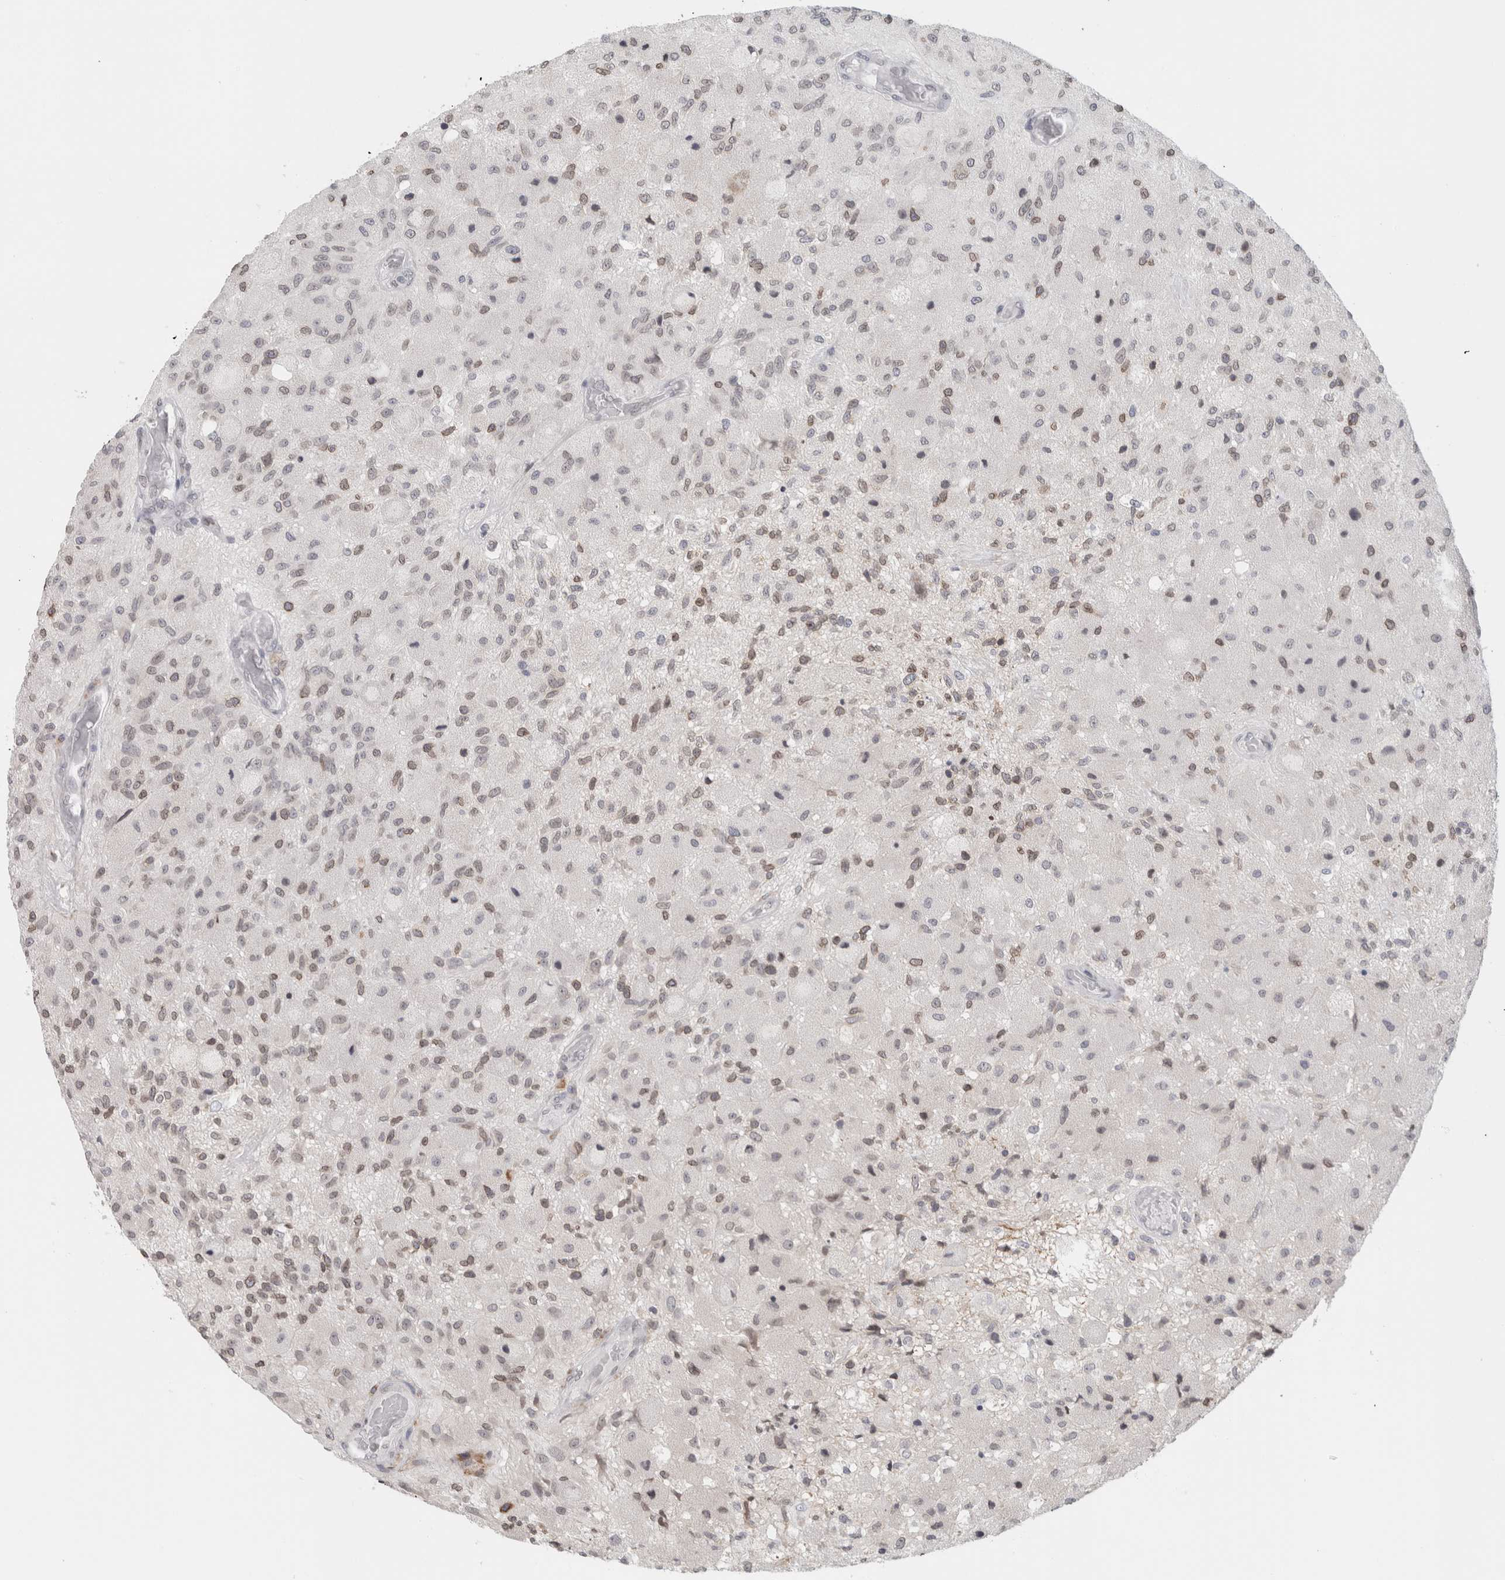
{"staining": {"intensity": "weak", "quantity": "25%-75%", "location": "nuclear"}, "tissue": "glioma", "cell_type": "Tumor cells", "image_type": "cancer", "snomed": [{"axis": "morphology", "description": "Normal tissue, NOS"}, {"axis": "morphology", "description": "Glioma, malignant, High grade"}, {"axis": "topography", "description": "Cerebral cortex"}], "caption": "This is an image of IHC staining of malignant glioma (high-grade), which shows weak staining in the nuclear of tumor cells.", "gene": "RBMX2", "patient": {"sex": "male", "age": 77}}